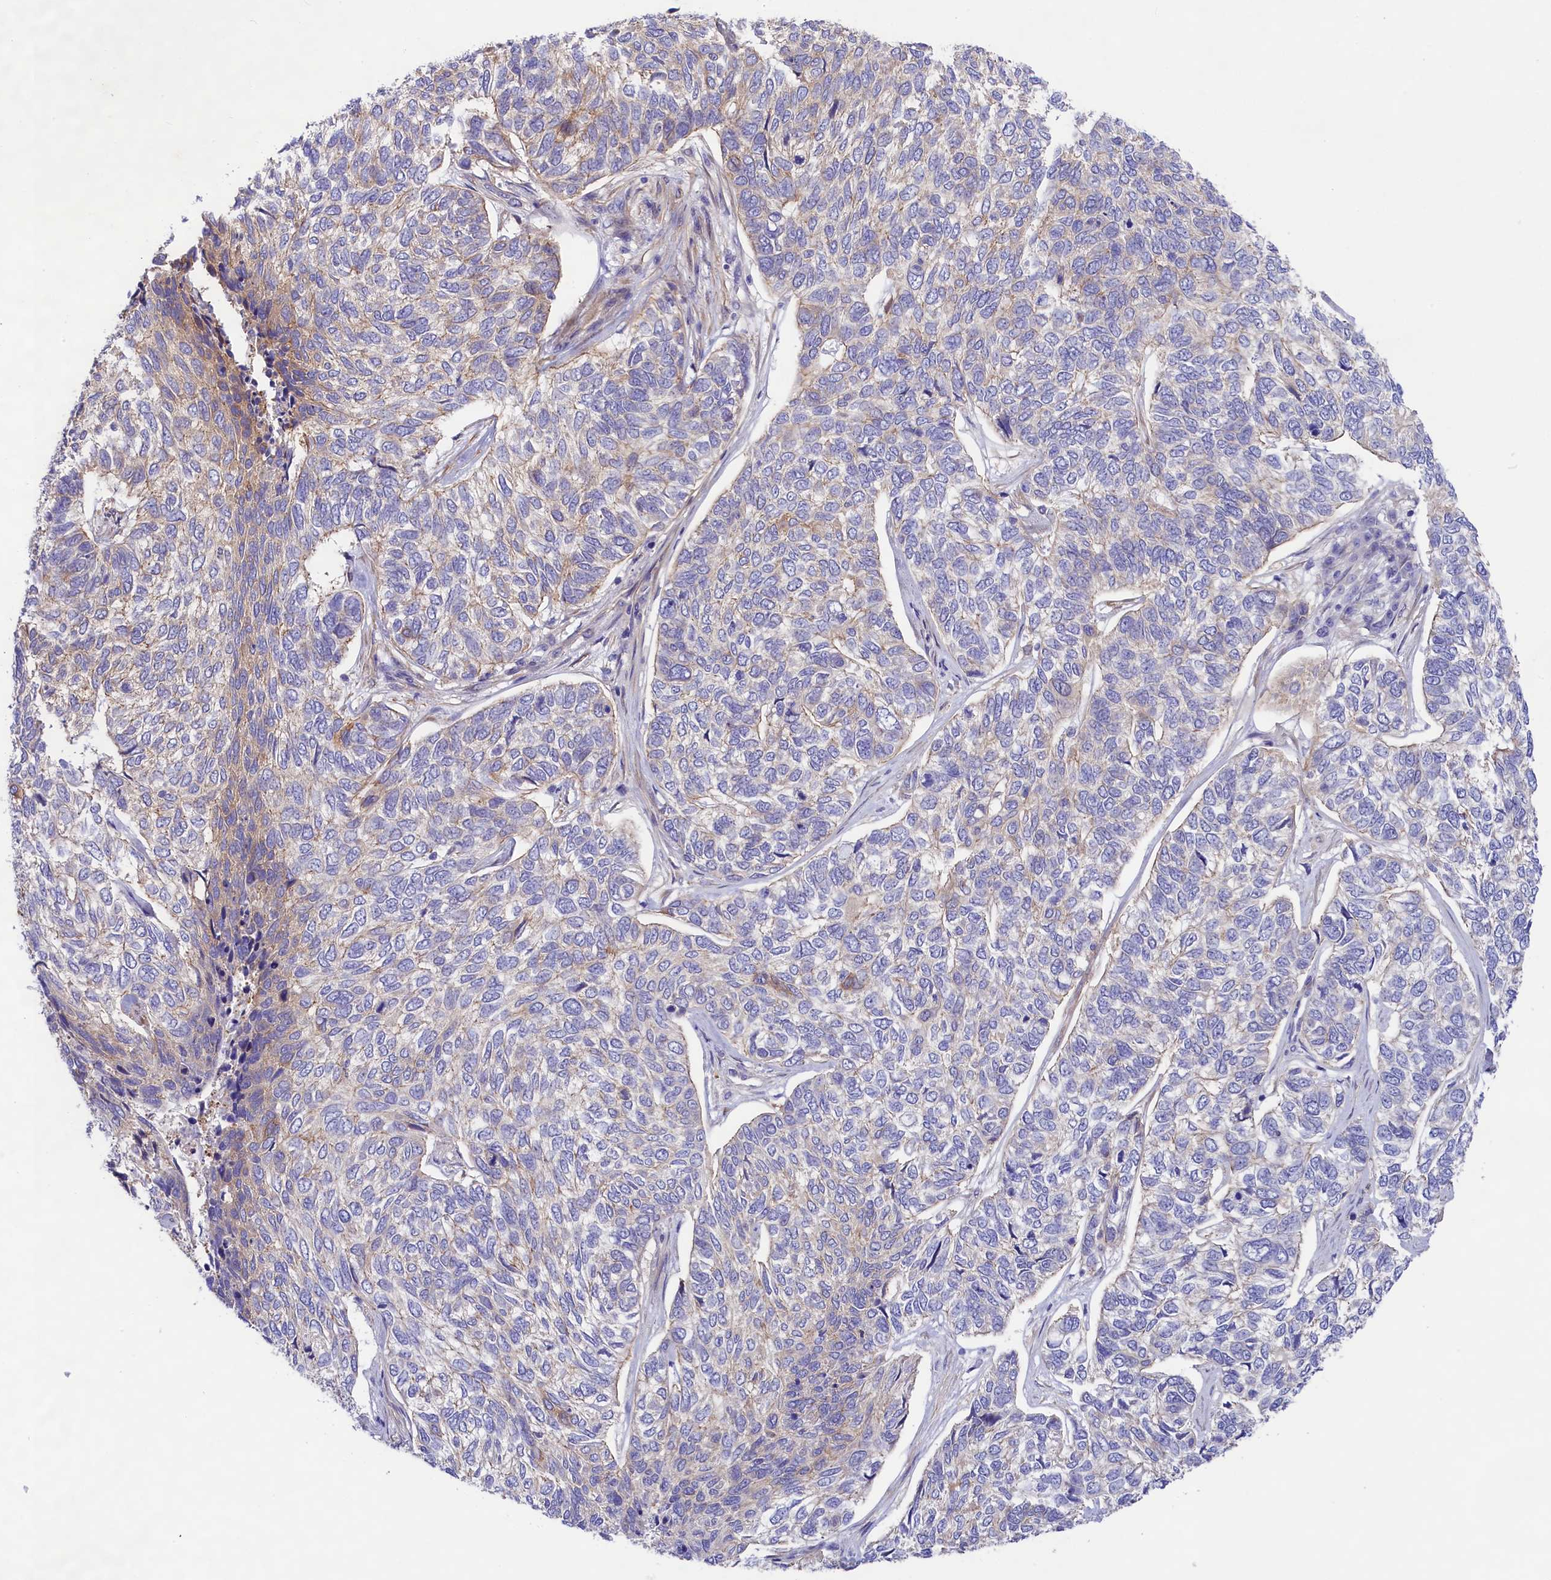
{"staining": {"intensity": "weak", "quantity": "<25%", "location": "cytoplasmic/membranous"}, "tissue": "skin cancer", "cell_type": "Tumor cells", "image_type": "cancer", "snomed": [{"axis": "morphology", "description": "Basal cell carcinoma"}, {"axis": "topography", "description": "Skin"}], "caption": "Immunohistochemical staining of basal cell carcinoma (skin) shows no significant positivity in tumor cells.", "gene": "PPP1R13L", "patient": {"sex": "female", "age": 65}}